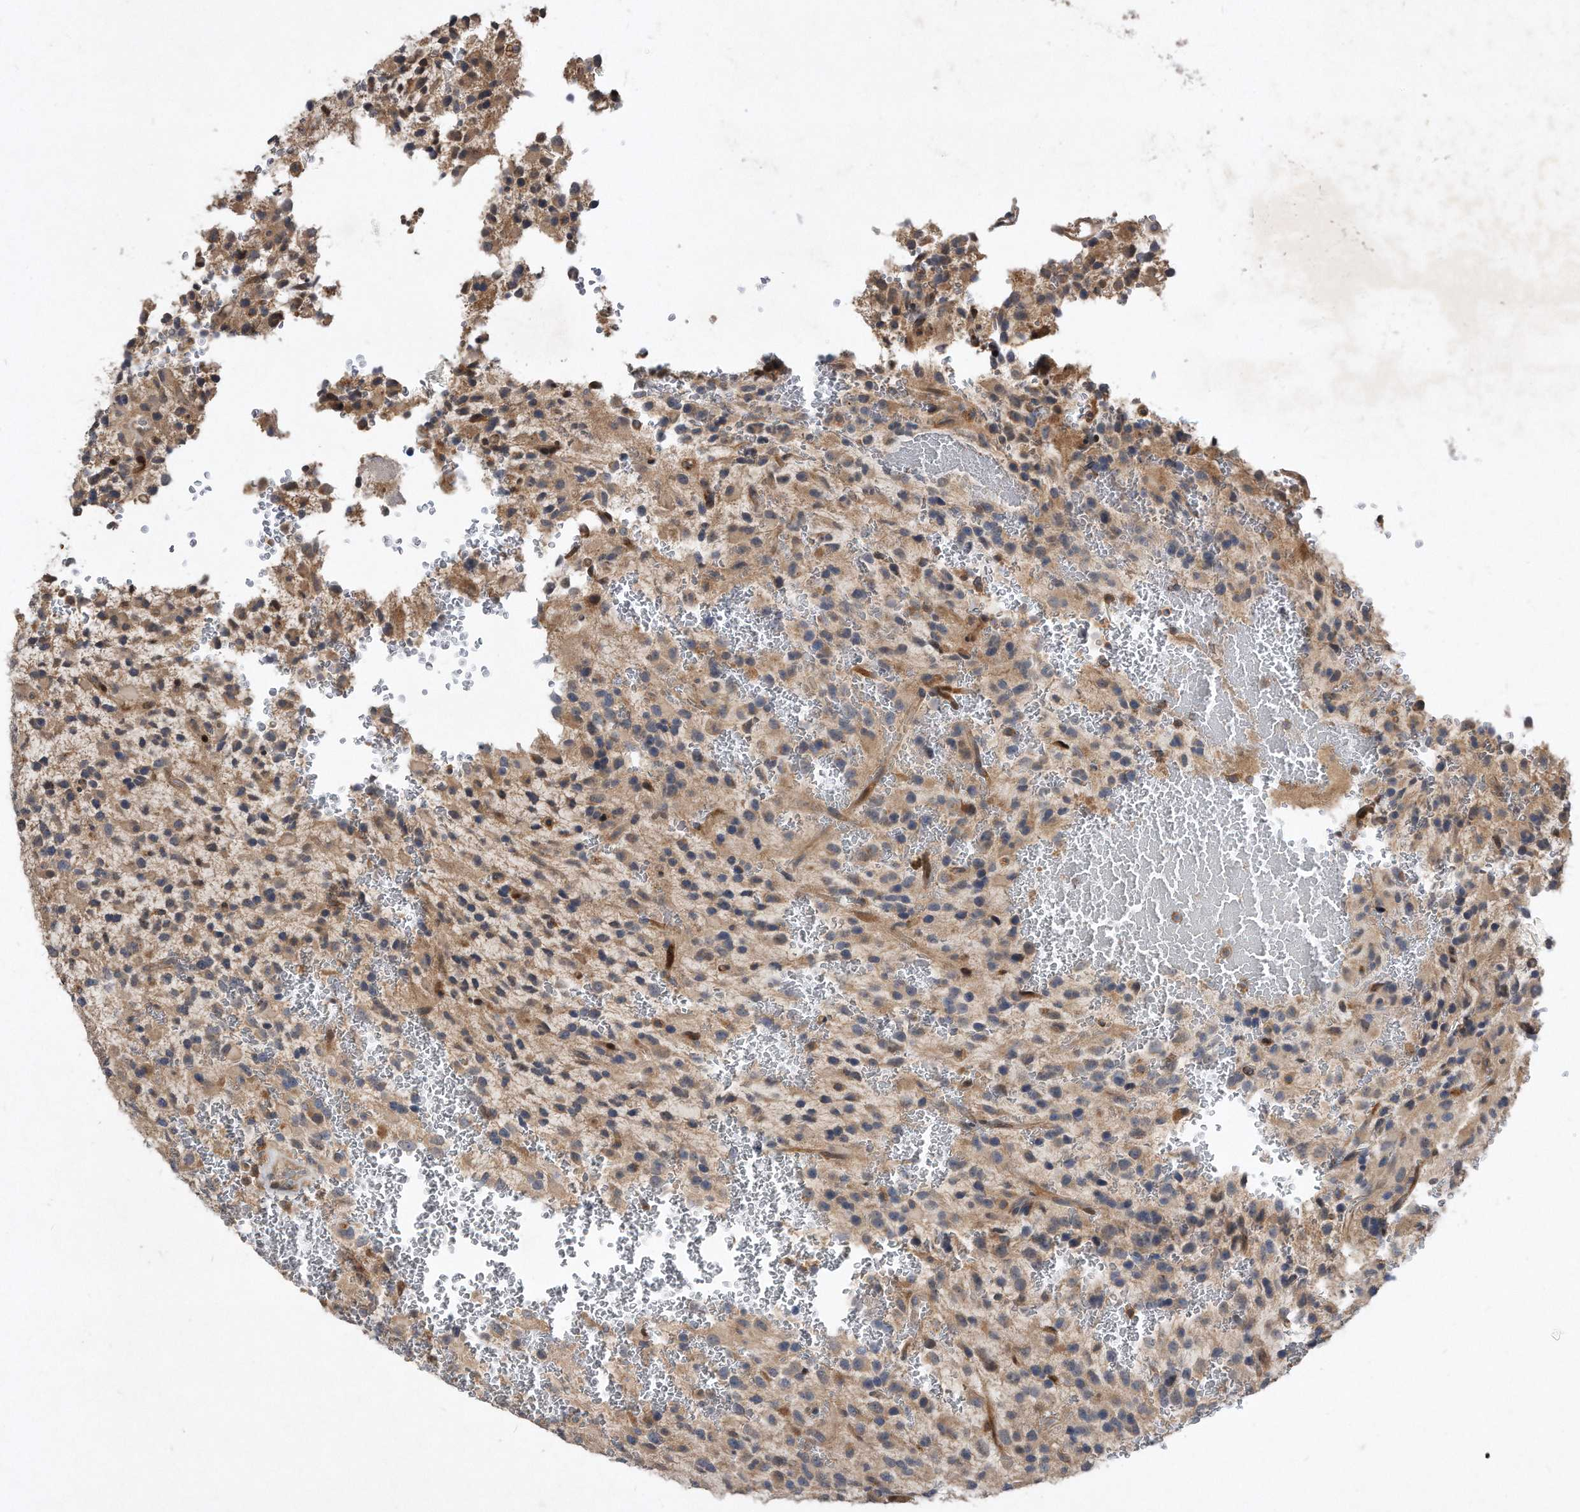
{"staining": {"intensity": "weak", "quantity": "25%-75%", "location": "cytoplasmic/membranous"}, "tissue": "glioma", "cell_type": "Tumor cells", "image_type": "cancer", "snomed": [{"axis": "morphology", "description": "Glioma, malignant, High grade"}, {"axis": "topography", "description": "Brain"}], "caption": "Protein staining of malignant high-grade glioma tissue shows weak cytoplasmic/membranous expression in about 25%-75% of tumor cells. The protein is stained brown, and the nuclei are stained in blue (DAB (3,3'-diaminobenzidine) IHC with brightfield microscopy, high magnification).", "gene": "PGBD2", "patient": {"sex": "male", "age": 34}}